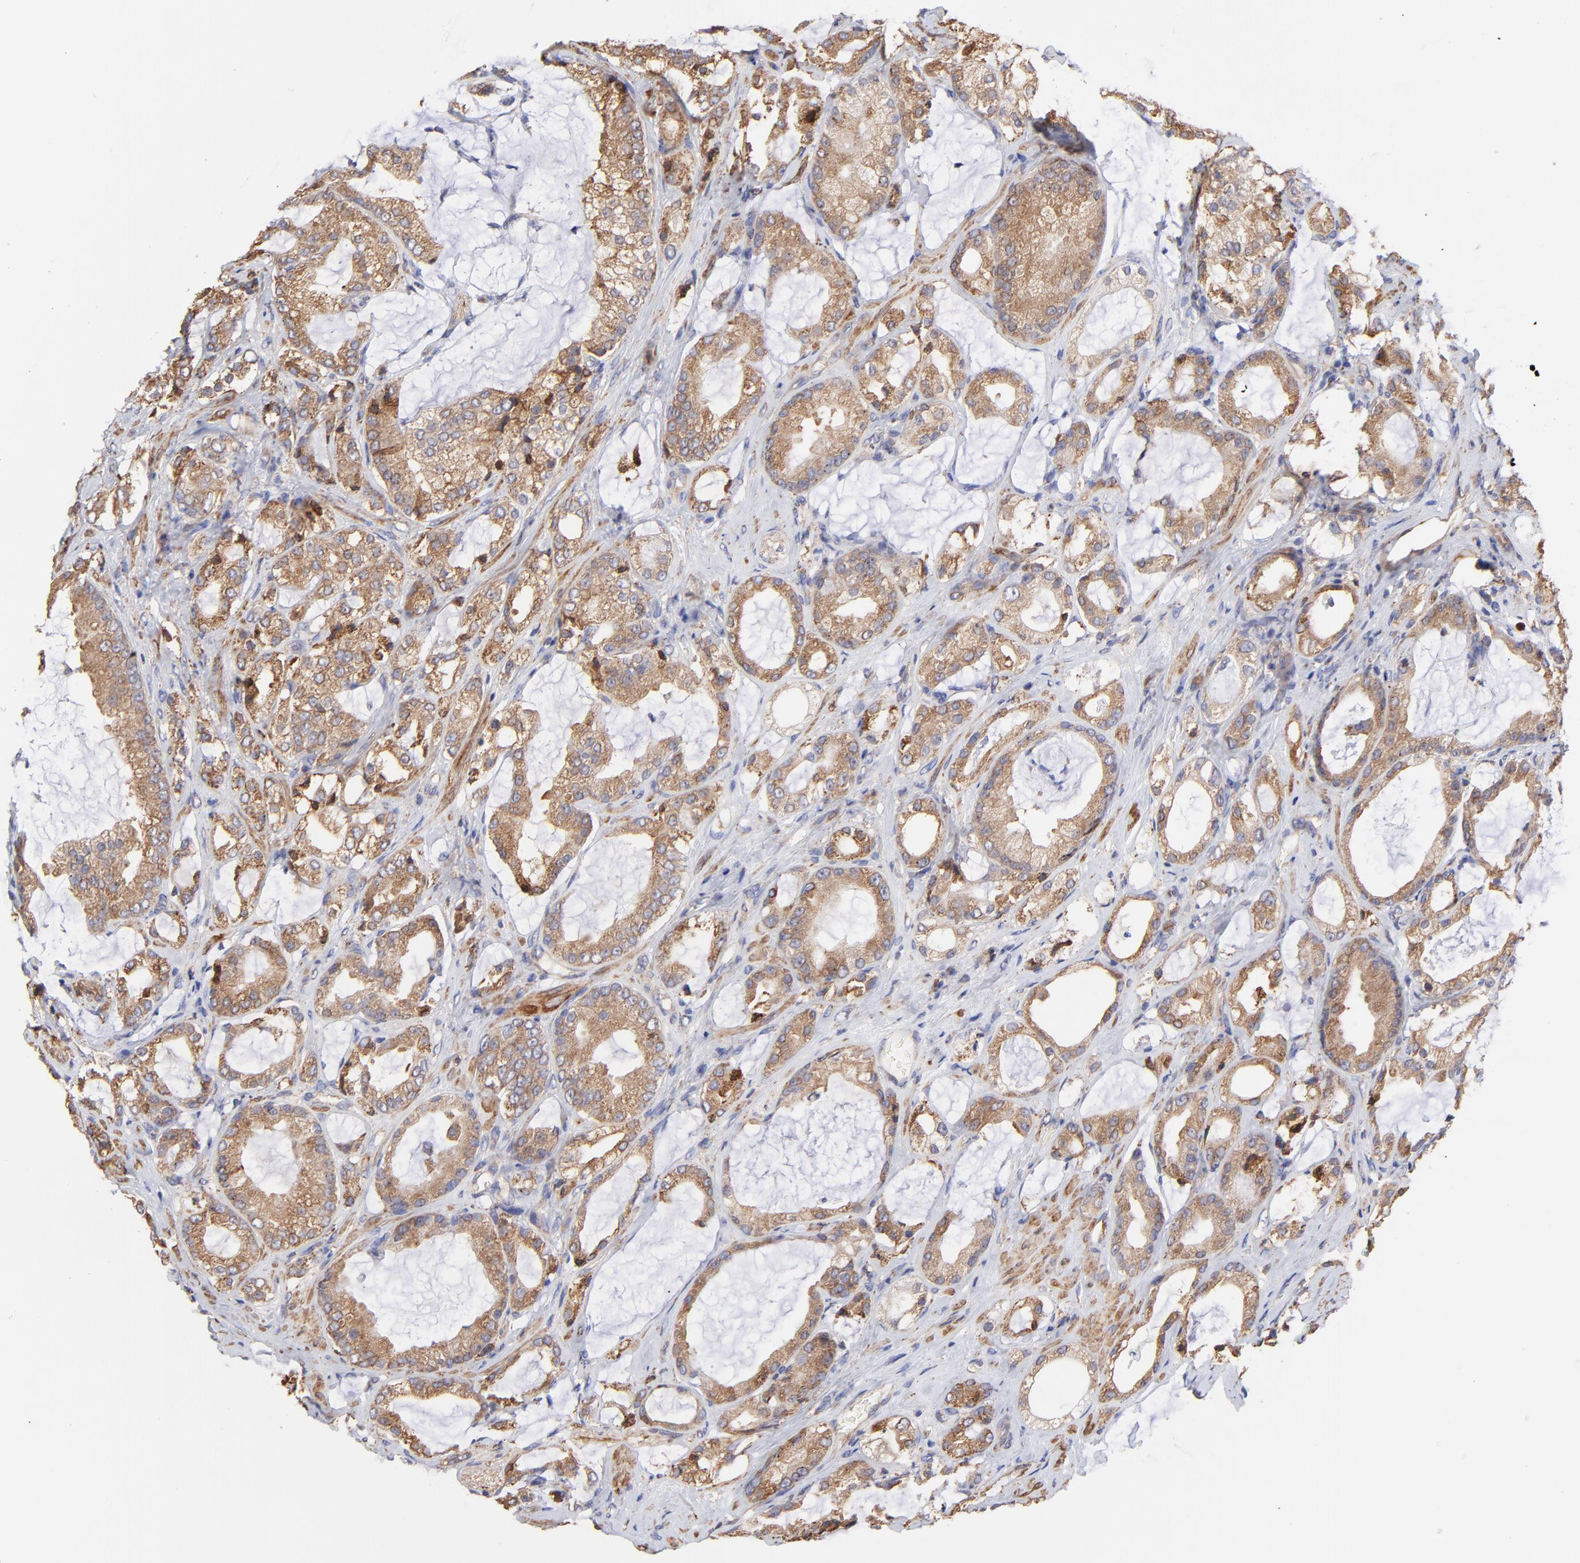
{"staining": {"intensity": "moderate", "quantity": ">75%", "location": "cytoplasmic/membranous"}, "tissue": "prostate cancer", "cell_type": "Tumor cells", "image_type": "cancer", "snomed": [{"axis": "morphology", "description": "Adenocarcinoma, Medium grade"}, {"axis": "topography", "description": "Prostate"}], "caption": "Moderate cytoplasmic/membranous expression is seen in about >75% of tumor cells in prostate adenocarcinoma (medium-grade). (Brightfield microscopy of DAB IHC at high magnification).", "gene": "PFKM", "patient": {"sex": "male", "age": 70}}